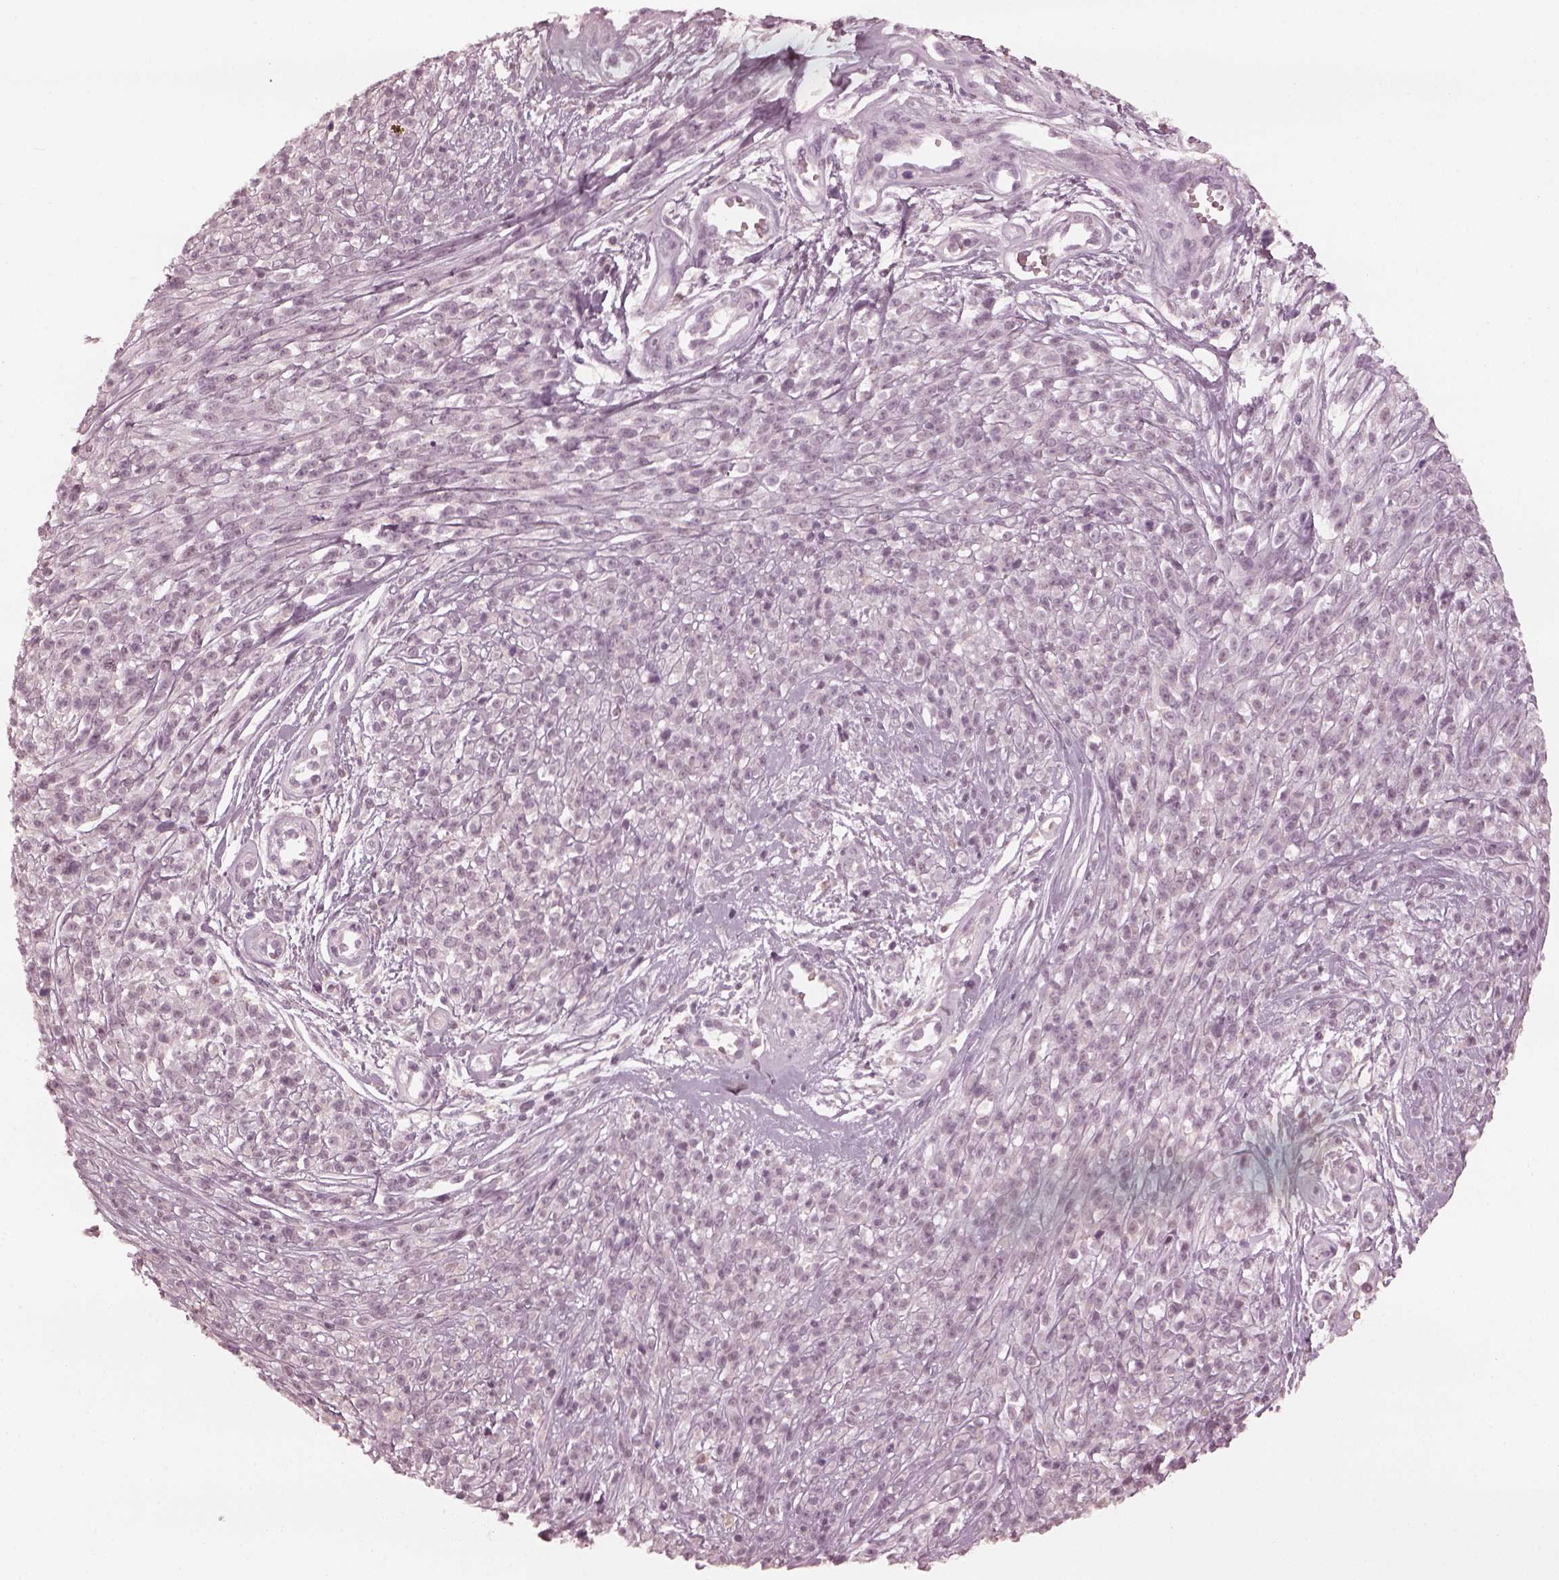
{"staining": {"intensity": "negative", "quantity": "none", "location": "none"}, "tissue": "melanoma", "cell_type": "Tumor cells", "image_type": "cancer", "snomed": [{"axis": "morphology", "description": "Malignant melanoma, NOS"}, {"axis": "topography", "description": "Skin"}, {"axis": "topography", "description": "Skin of trunk"}], "caption": "Protein analysis of melanoma reveals no significant expression in tumor cells.", "gene": "CCDC170", "patient": {"sex": "male", "age": 74}}